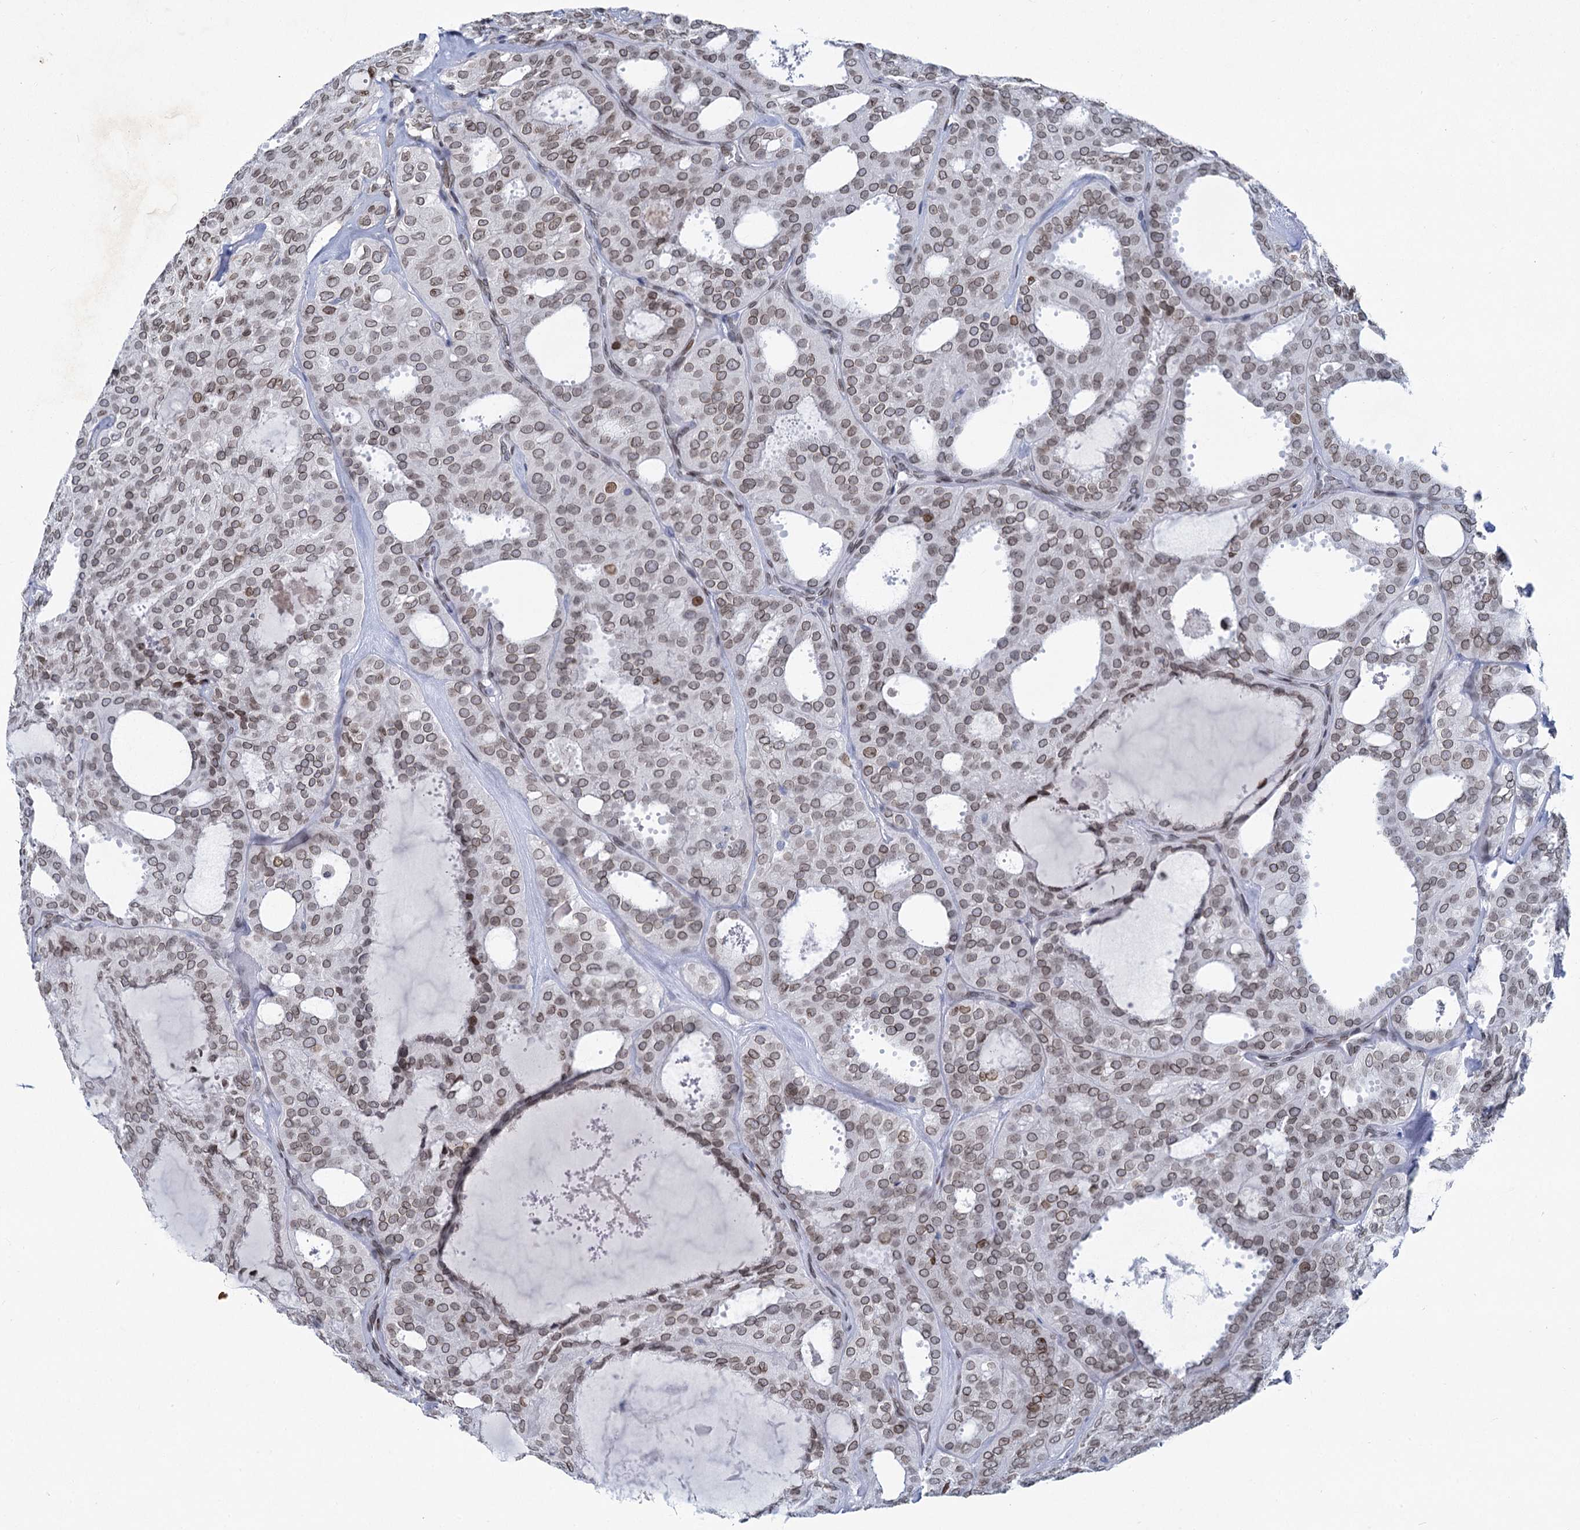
{"staining": {"intensity": "moderate", "quantity": ">75%", "location": "cytoplasmic/membranous,nuclear"}, "tissue": "thyroid cancer", "cell_type": "Tumor cells", "image_type": "cancer", "snomed": [{"axis": "morphology", "description": "Follicular adenoma carcinoma, NOS"}, {"axis": "topography", "description": "Thyroid gland"}], "caption": "A brown stain labels moderate cytoplasmic/membranous and nuclear expression of a protein in thyroid cancer tumor cells.", "gene": "PRSS35", "patient": {"sex": "male", "age": 75}}